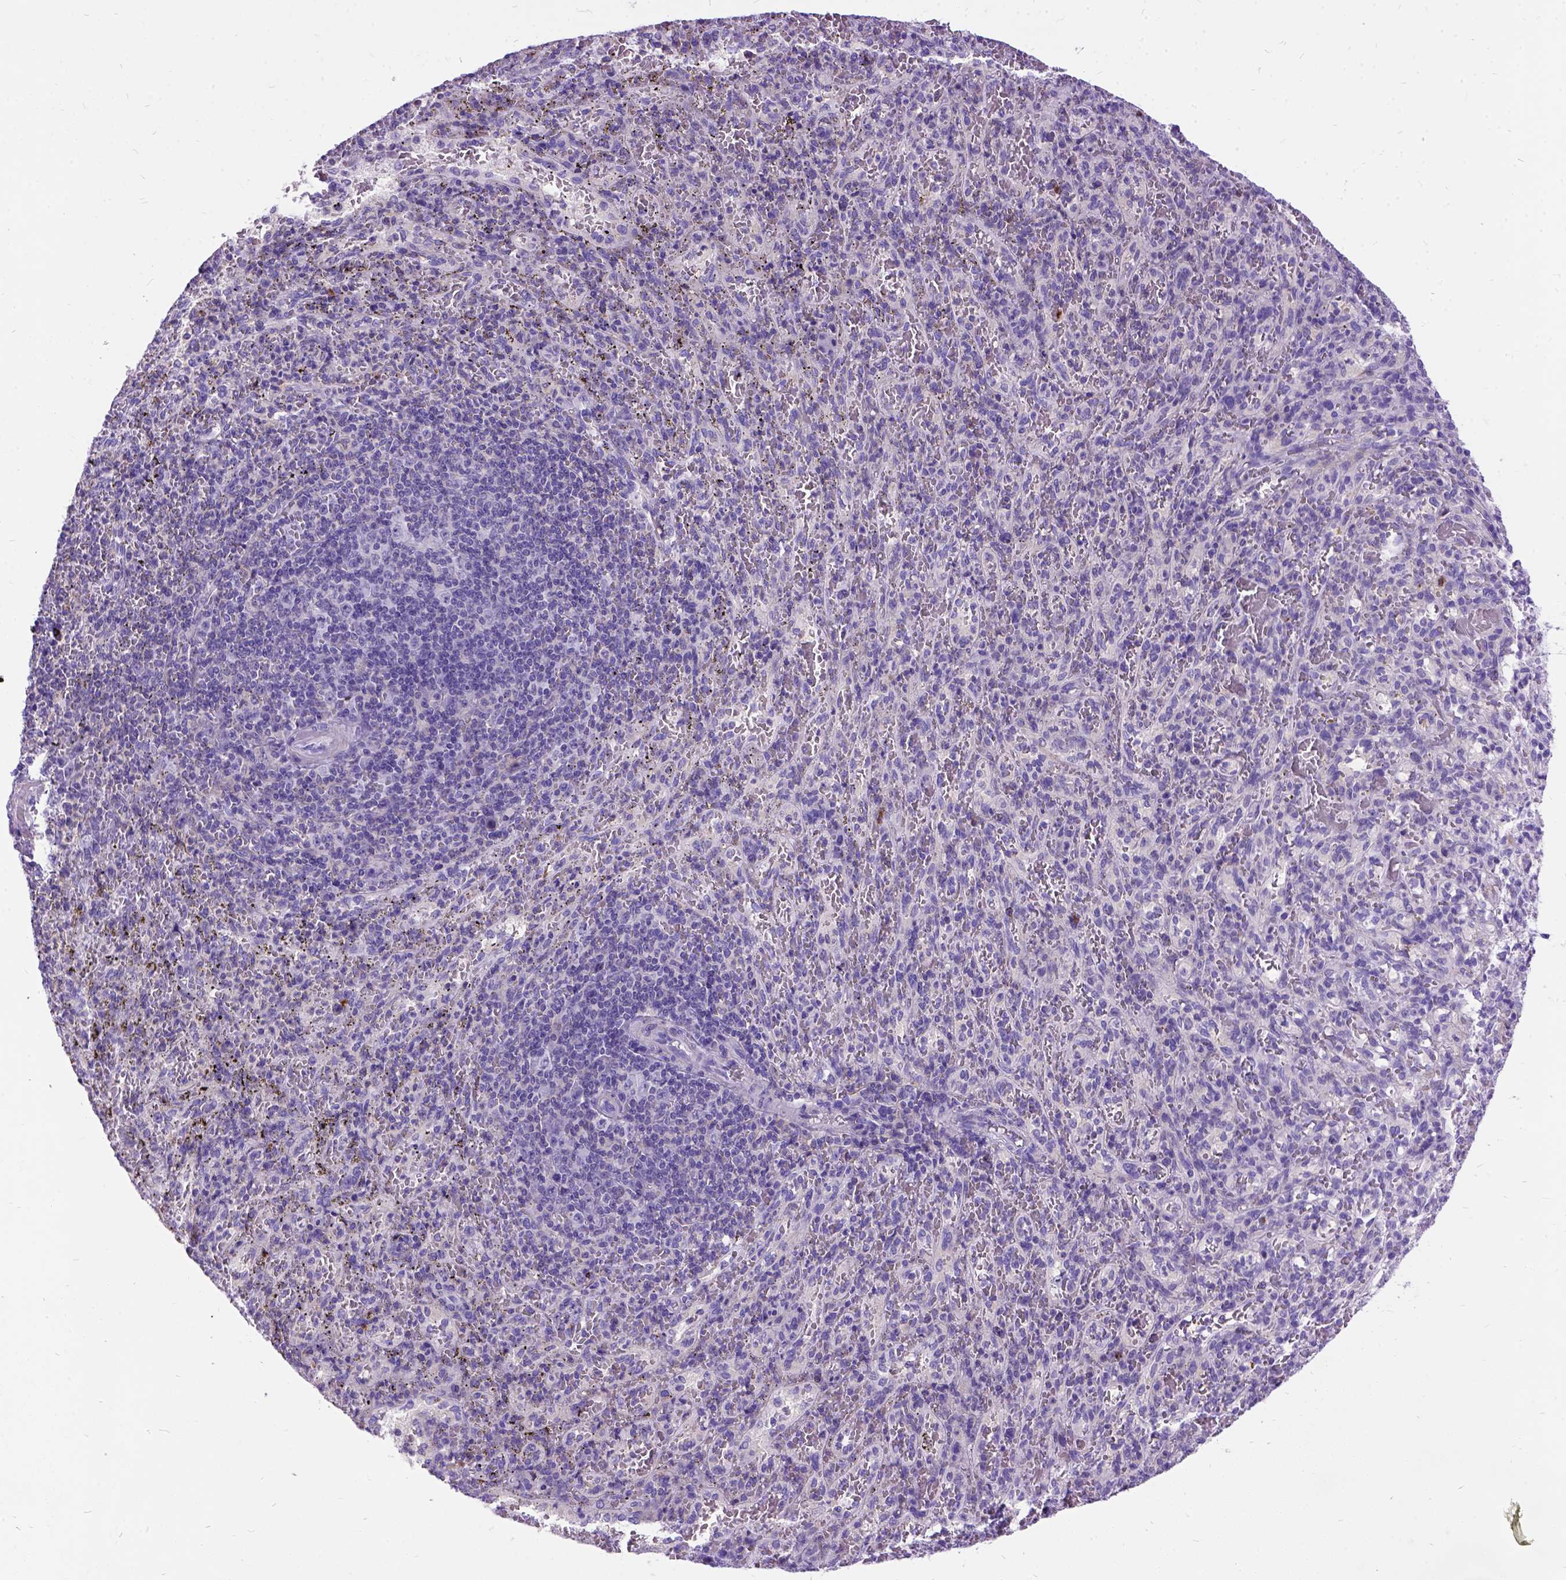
{"staining": {"intensity": "negative", "quantity": "none", "location": "none"}, "tissue": "spleen", "cell_type": "Cells in red pulp", "image_type": "normal", "snomed": [{"axis": "morphology", "description": "Normal tissue, NOS"}, {"axis": "topography", "description": "Spleen"}], "caption": "Spleen stained for a protein using immunohistochemistry exhibits no positivity cells in red pulp.", "gene": "ENSG00000254979", "patient": {"sex": "male", "age": 57}}